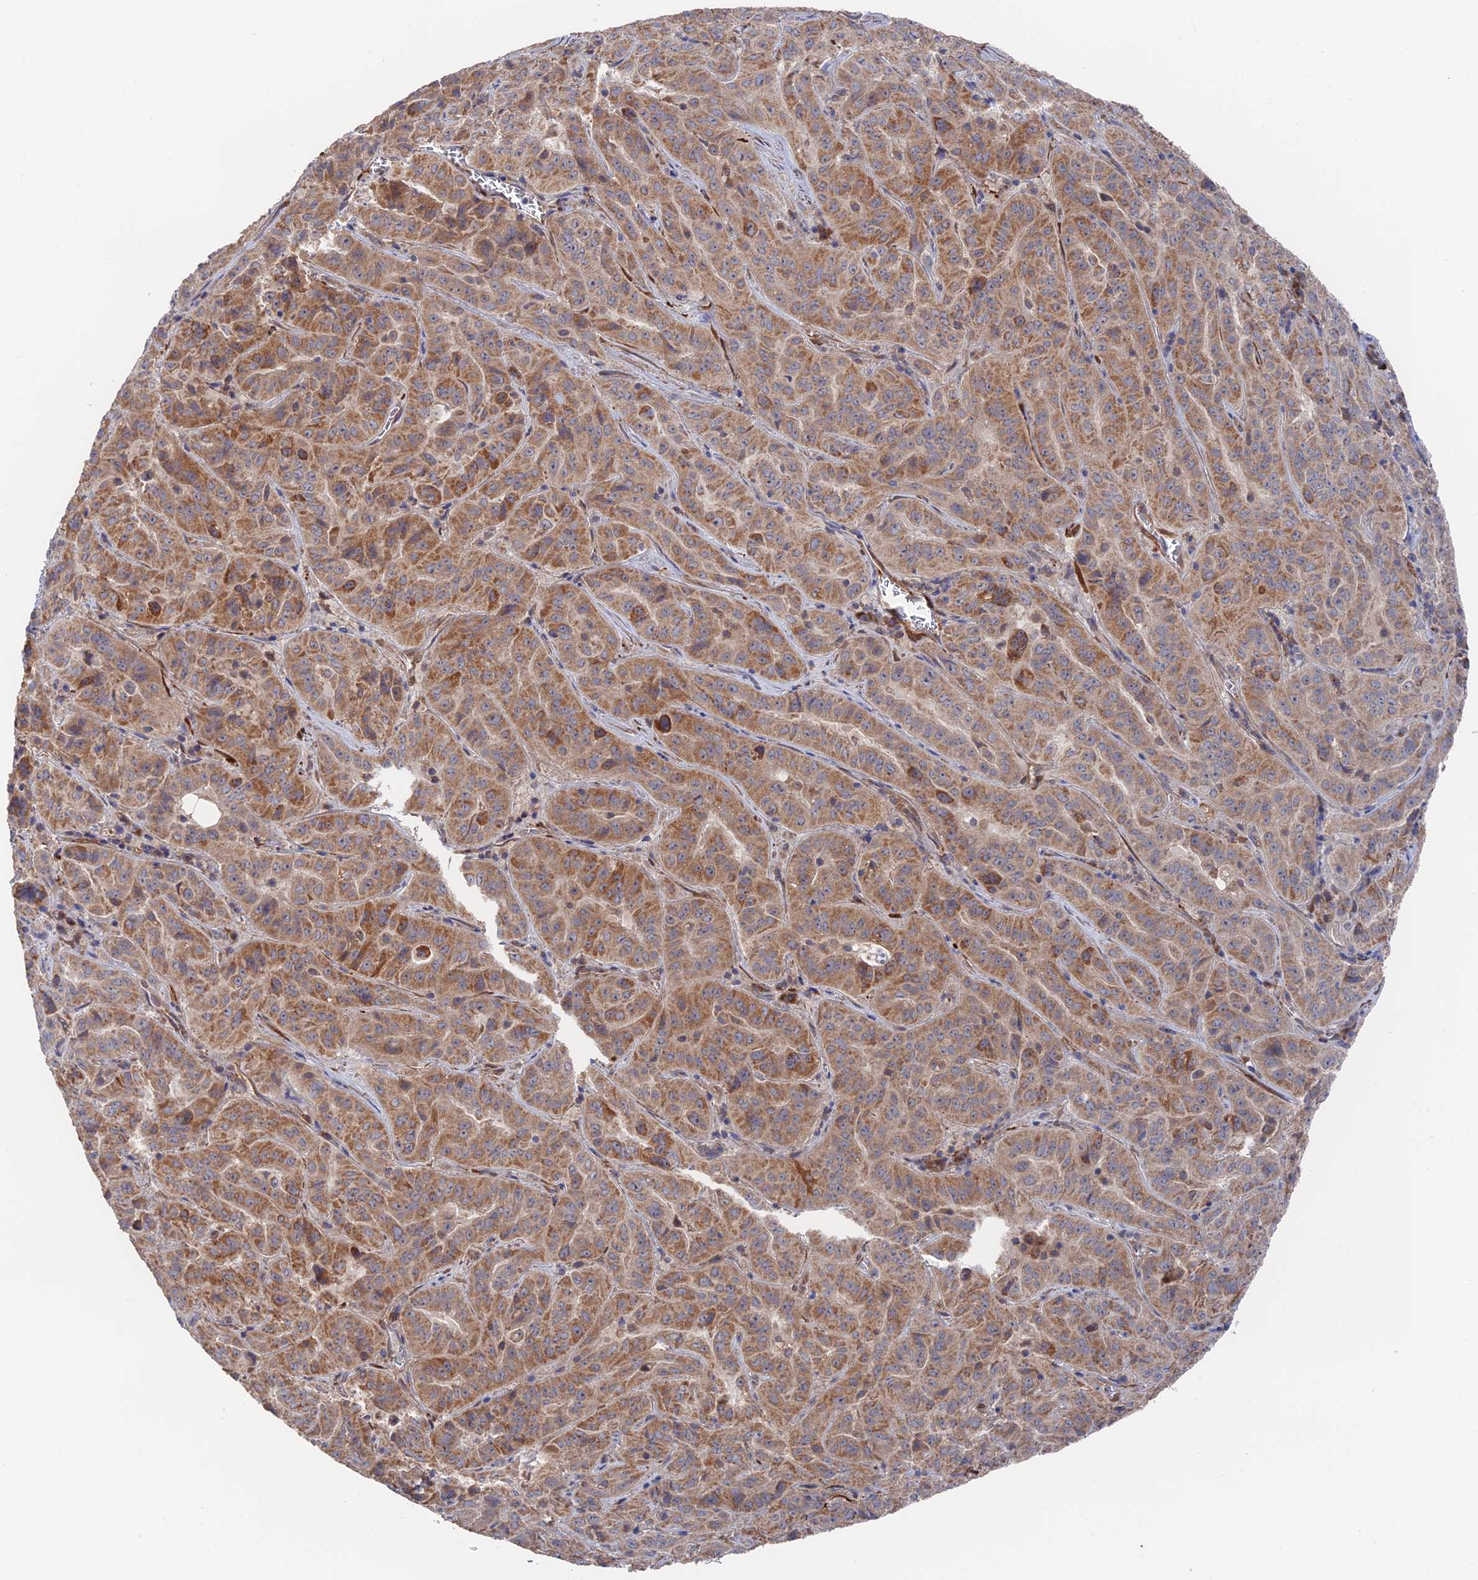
{"staining": {"intensity": "moderate", "quantity": ">75%", "location": "cytoplasmic/membranous"}, "tissue": "pancreatic cancer", "cell_type": "Tumor cells", "image_type": "cancer", "snomed": [{"axis": "morphology", "description": "Adenocarcinoma, NOS"}, {"axis": "topography", "description": "Pancreas"}], "caption": "Pancreatic adenocarcinoma stained with IHC exhibits moderate cytoplasmic/membranous expression in approximately >75% of tumor cells.", "gene": "ZNF320", "patient": {"sex": "male", "age": 63}}